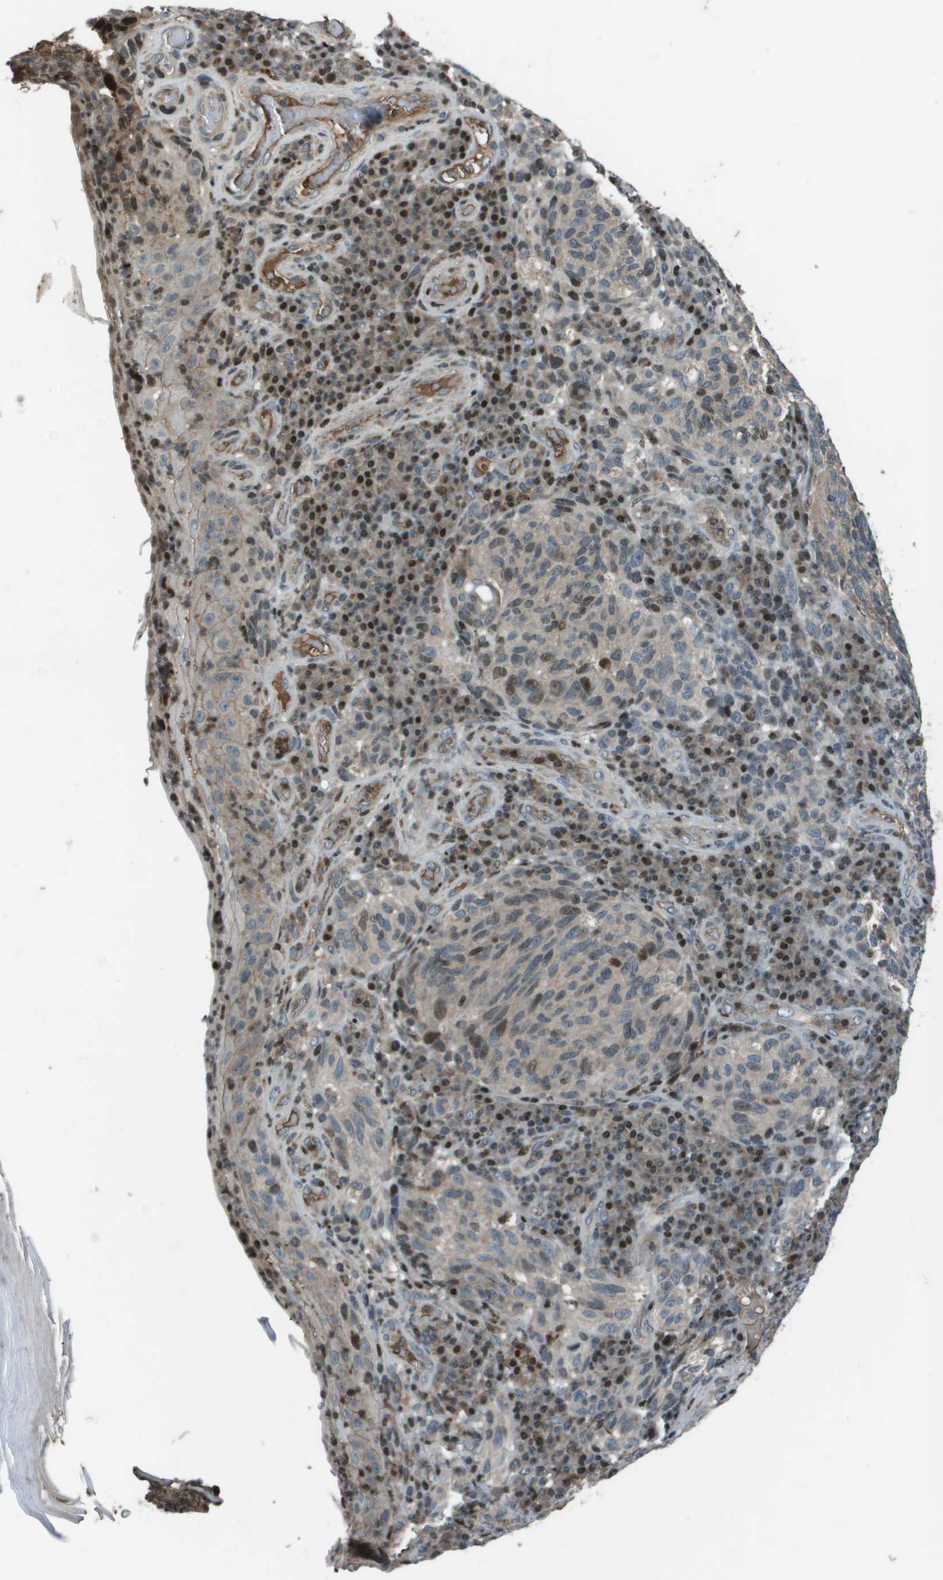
{"staining": {"intensity": "moderate", "quantity": "<25%", "location": "cytoplasmic/membranous,nuclear"}, "tissue": "melanoma", "cell_type": "Tumor cells", "image_type": "cancer", "snomed": [{"axis": "morphology", "description": "Malignant melanoma, NOS"}, {"axis": "topography", "description": "Skin"}], "caption": "Immunohistochemistry (IHC) photomicrograph of human malignant melanoma stained for a protein (brown), which reveals low levels of moderate cytoplasmic/membranous and nuclear expression in approximately <25% of tumor cells.", "gene": "CXCL12", "patient": {"sex": "female", "age": 73}}